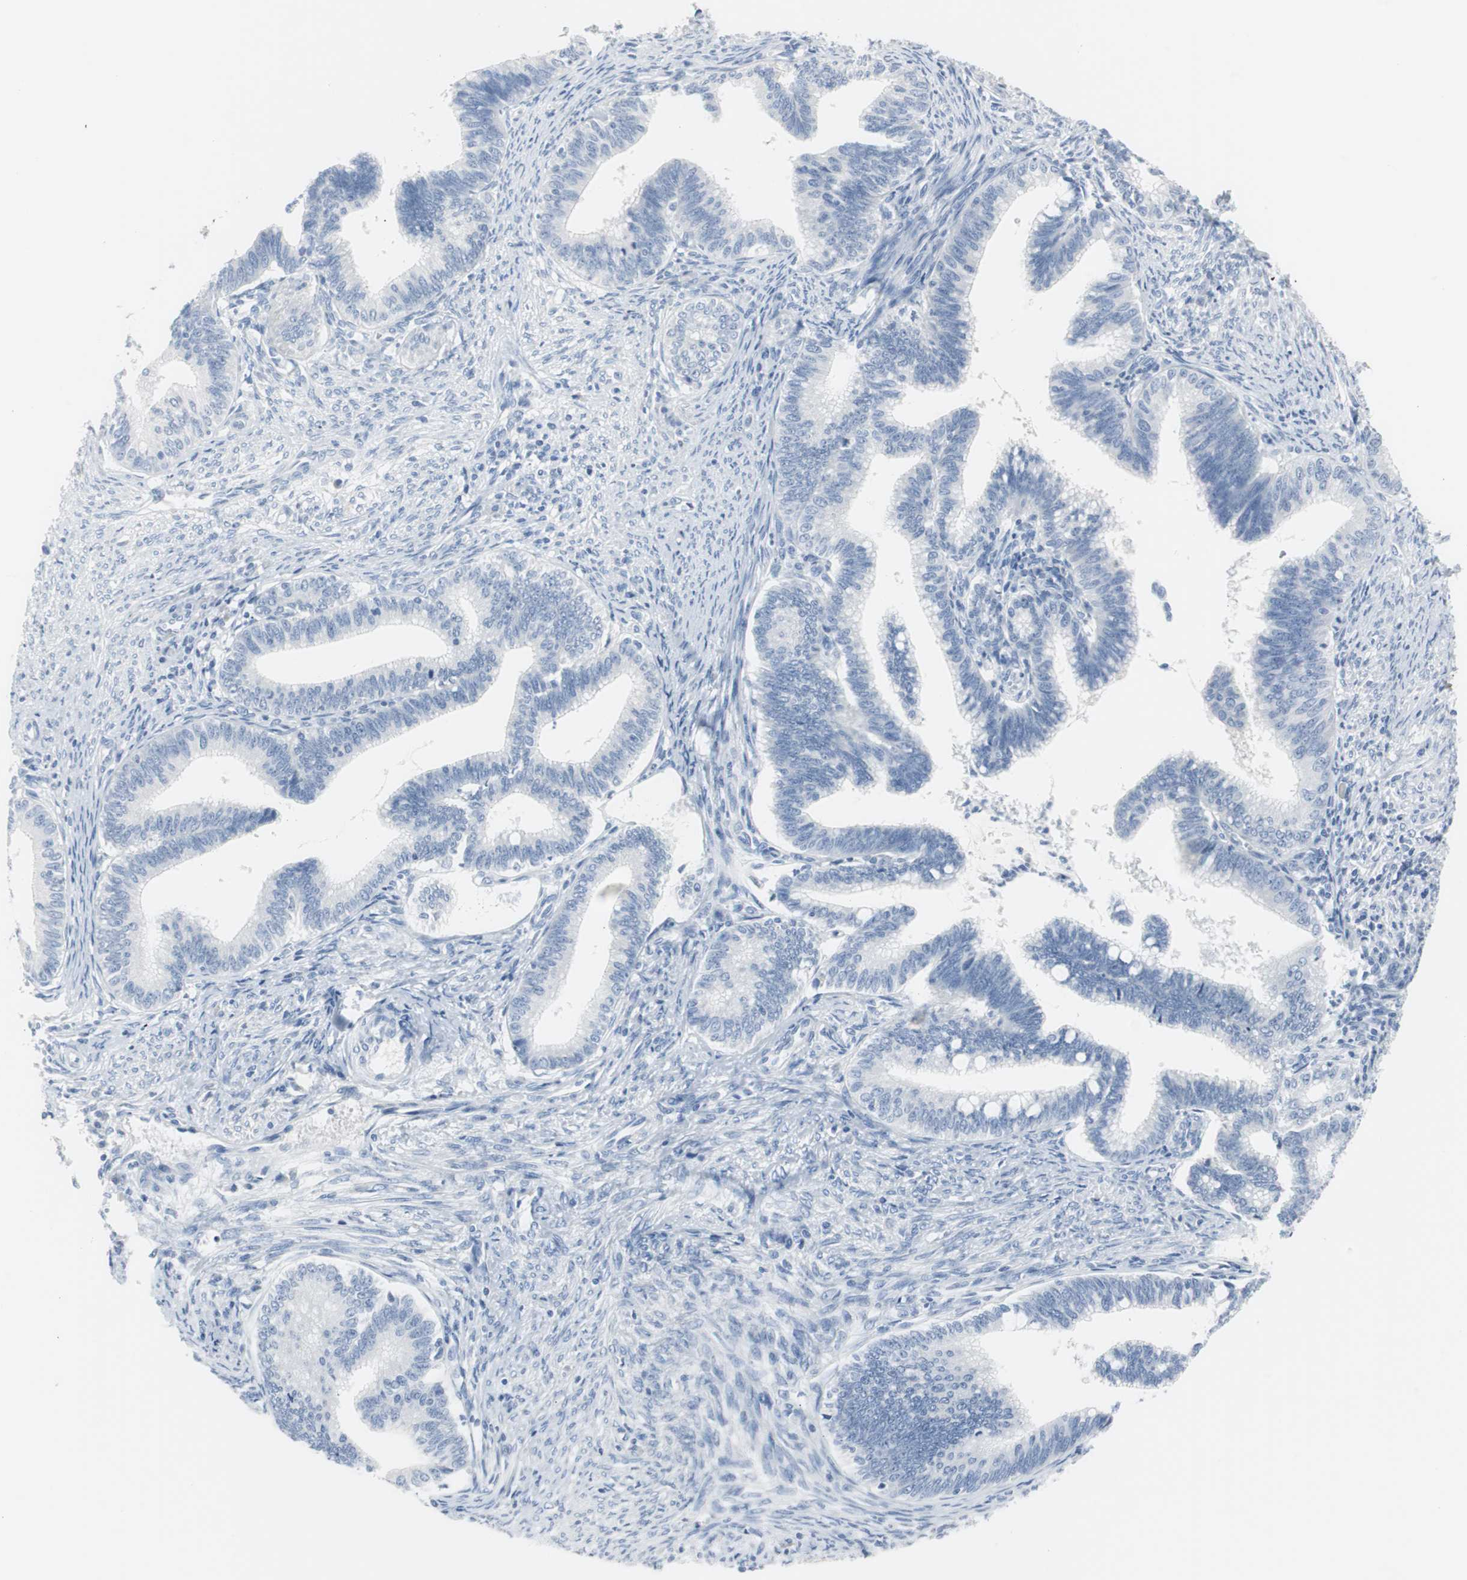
{"staining": {"intensity": "negative", "quantity": "none", "location": "none"}, "tissue": "cervical cancer", "cell_type": "Tumor cells", "image_type": "cancer", "snomed": [{"axis": "morphology", "description": "Adenocarcinoma, NOS"}, {"axis": "topography", "description": "Cervix"}], "caption": "High magnification brightfield microscopy of cervical cancer stained with DAB (brown) and counterstained with hematoxylin (blue): tumor cells show no significant expression.", "gene": "S100A7", "patient": {"sex": "female", "age": 36}}